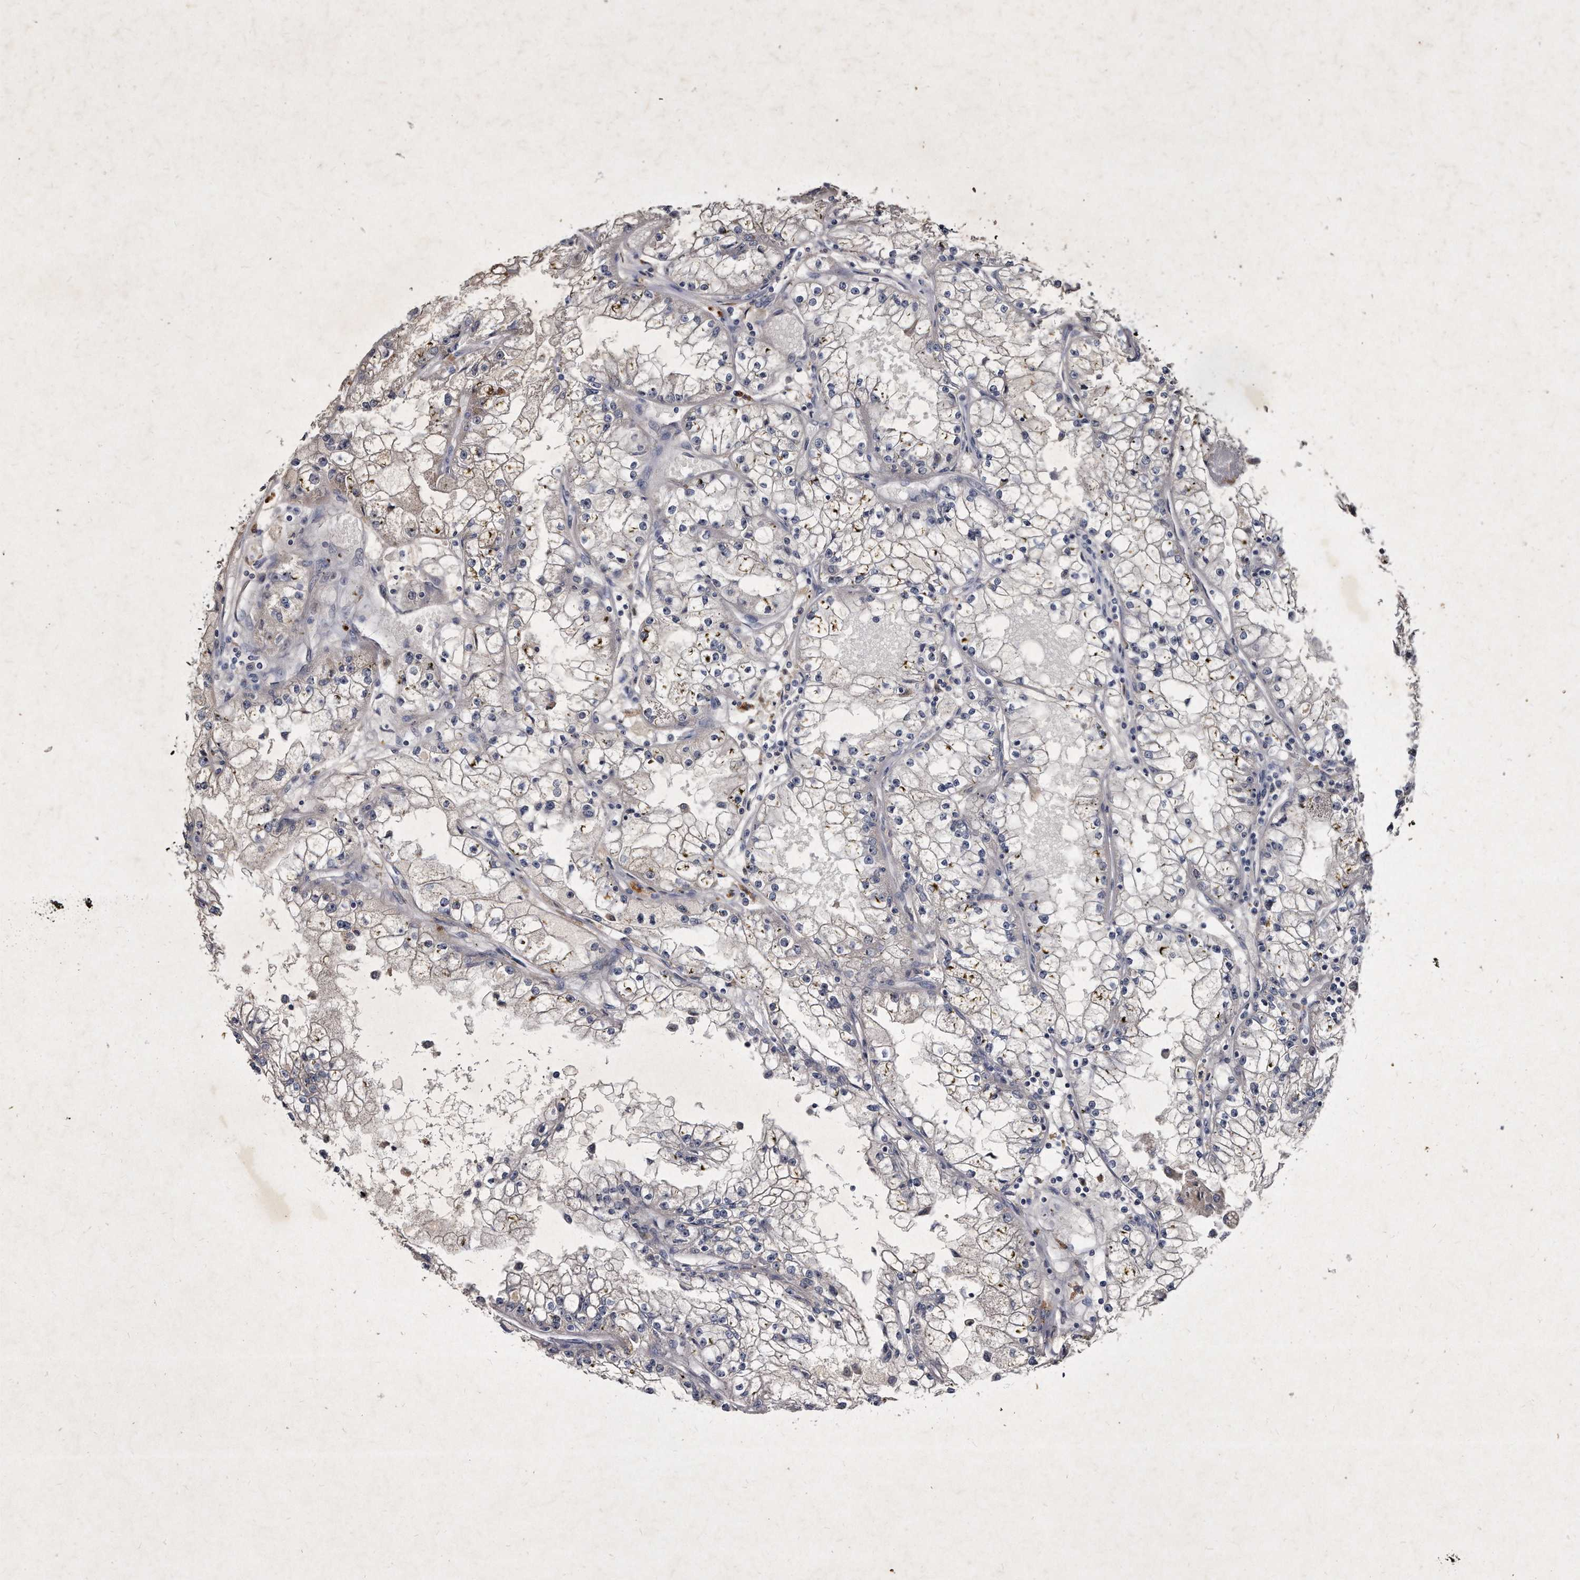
{"staining": {"intensity": "weak", "quantity": "<25%", "location": "cytoplasmic/membranous"}, "tissue": "renal cancer", "cell_type": "Tumor cells", "image_type": "cancer", "snomed": [{"axis": "morphology", "description": "Adenocarcinoma, NOS"}, {"axis": "topography", "description": "Kidney"}], "caption": "The image exhibits no staining of tumor cells in adenocarcinoma (renal).", "gene": "KLHDC3", "patient": {"sex": "male", "age": 56}}